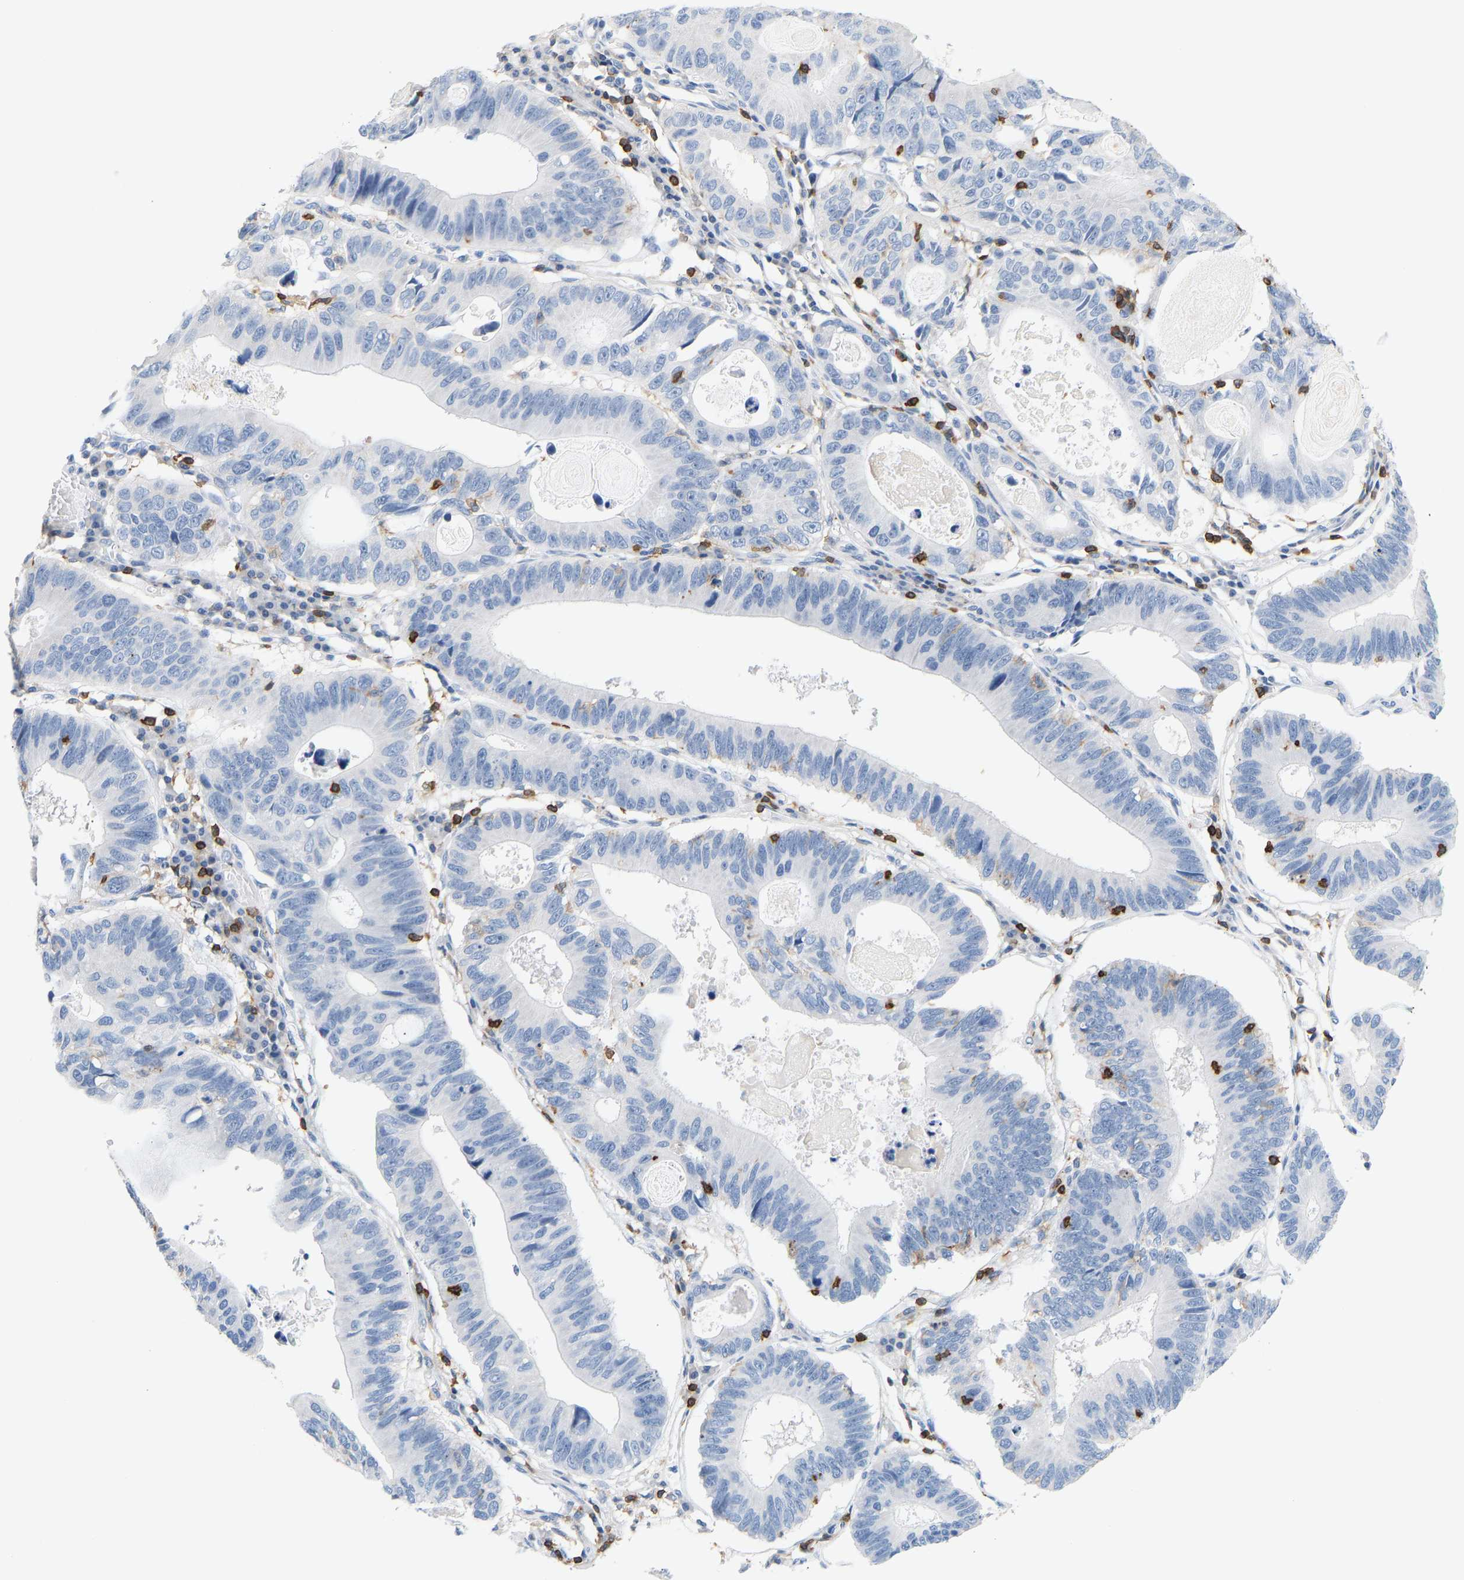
{"staining": {"intensity": "negative", "quantity": "none", "location": "none"}, "tissue": "stomach cancer", "cell_type": "Tumor cells", "image_type": "cancer", "snomed": [{"axis": "morphology", "description": "Adenocarcinoma, NOS"}, {"axis": "topography", "description": "Stomach"}], "caption": "Immunohistochemical staining of stomach adenocarcinoma reveals no significant expression in tumor cells. (DAB (3,3'-diaminobenzidine) immunohistochemistry visualized using brightfield microscopy, high magnification).", "gene": "EVL", "patient": {"sex": "male", "age": 59}}